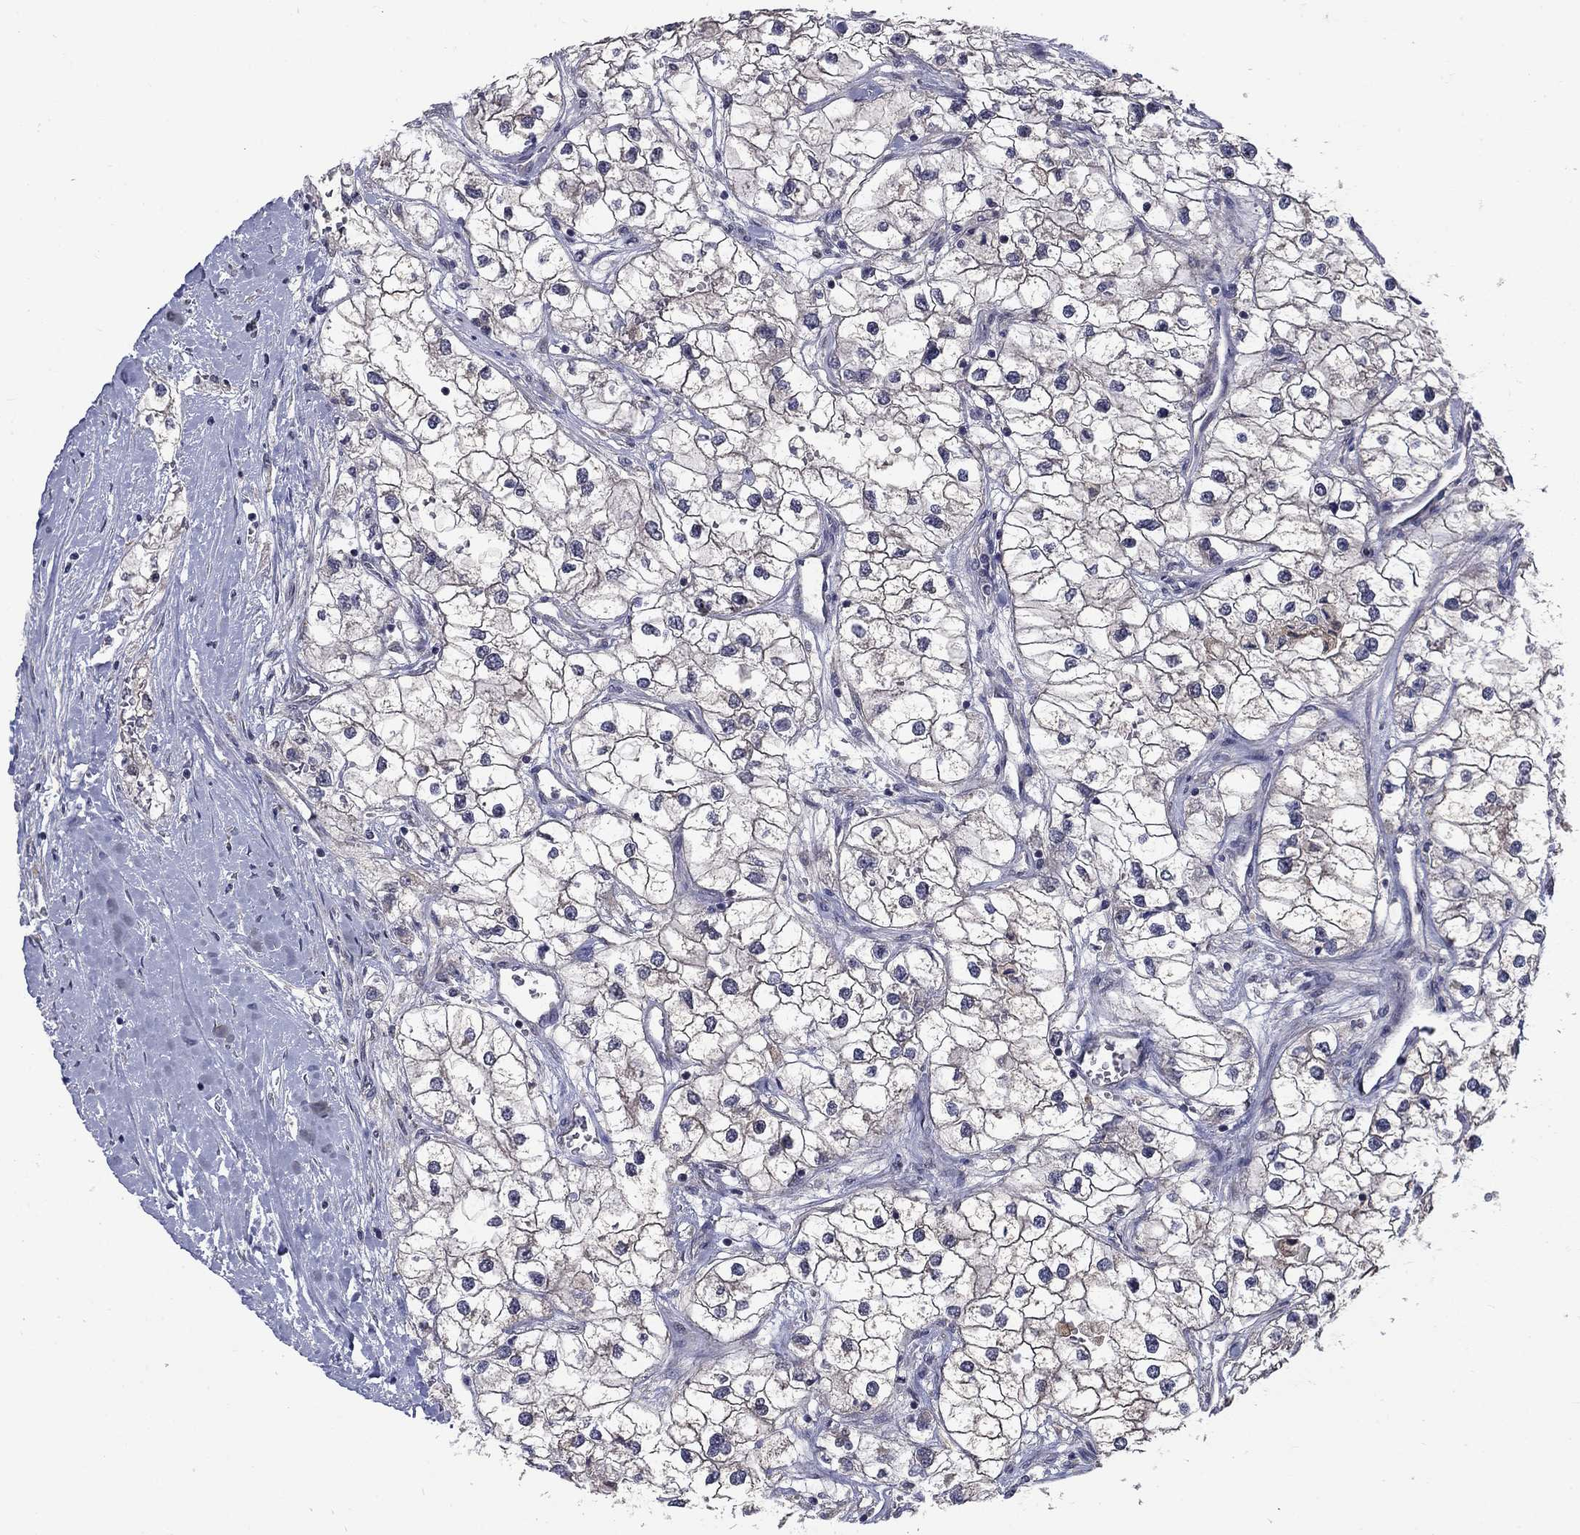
{"staining": {"intensity": "negative", "quantity": "none", "location": "none"}, "tissue": "renal cancer", "cell_type": "Tumor cells", "image_type": "cancer", "snomed": [{"axis": "morphology", "description": "Adenocarcinoma, NOS"}, {"axis": "topography", "description": "Kidney"}], "caption": "DAB immunohistochemical staining of human renal adenocarcinoma displays no significant positivity in tumor cells.", "gene": "FAM3B", "patient": {"sex": "male", "age": 59}}